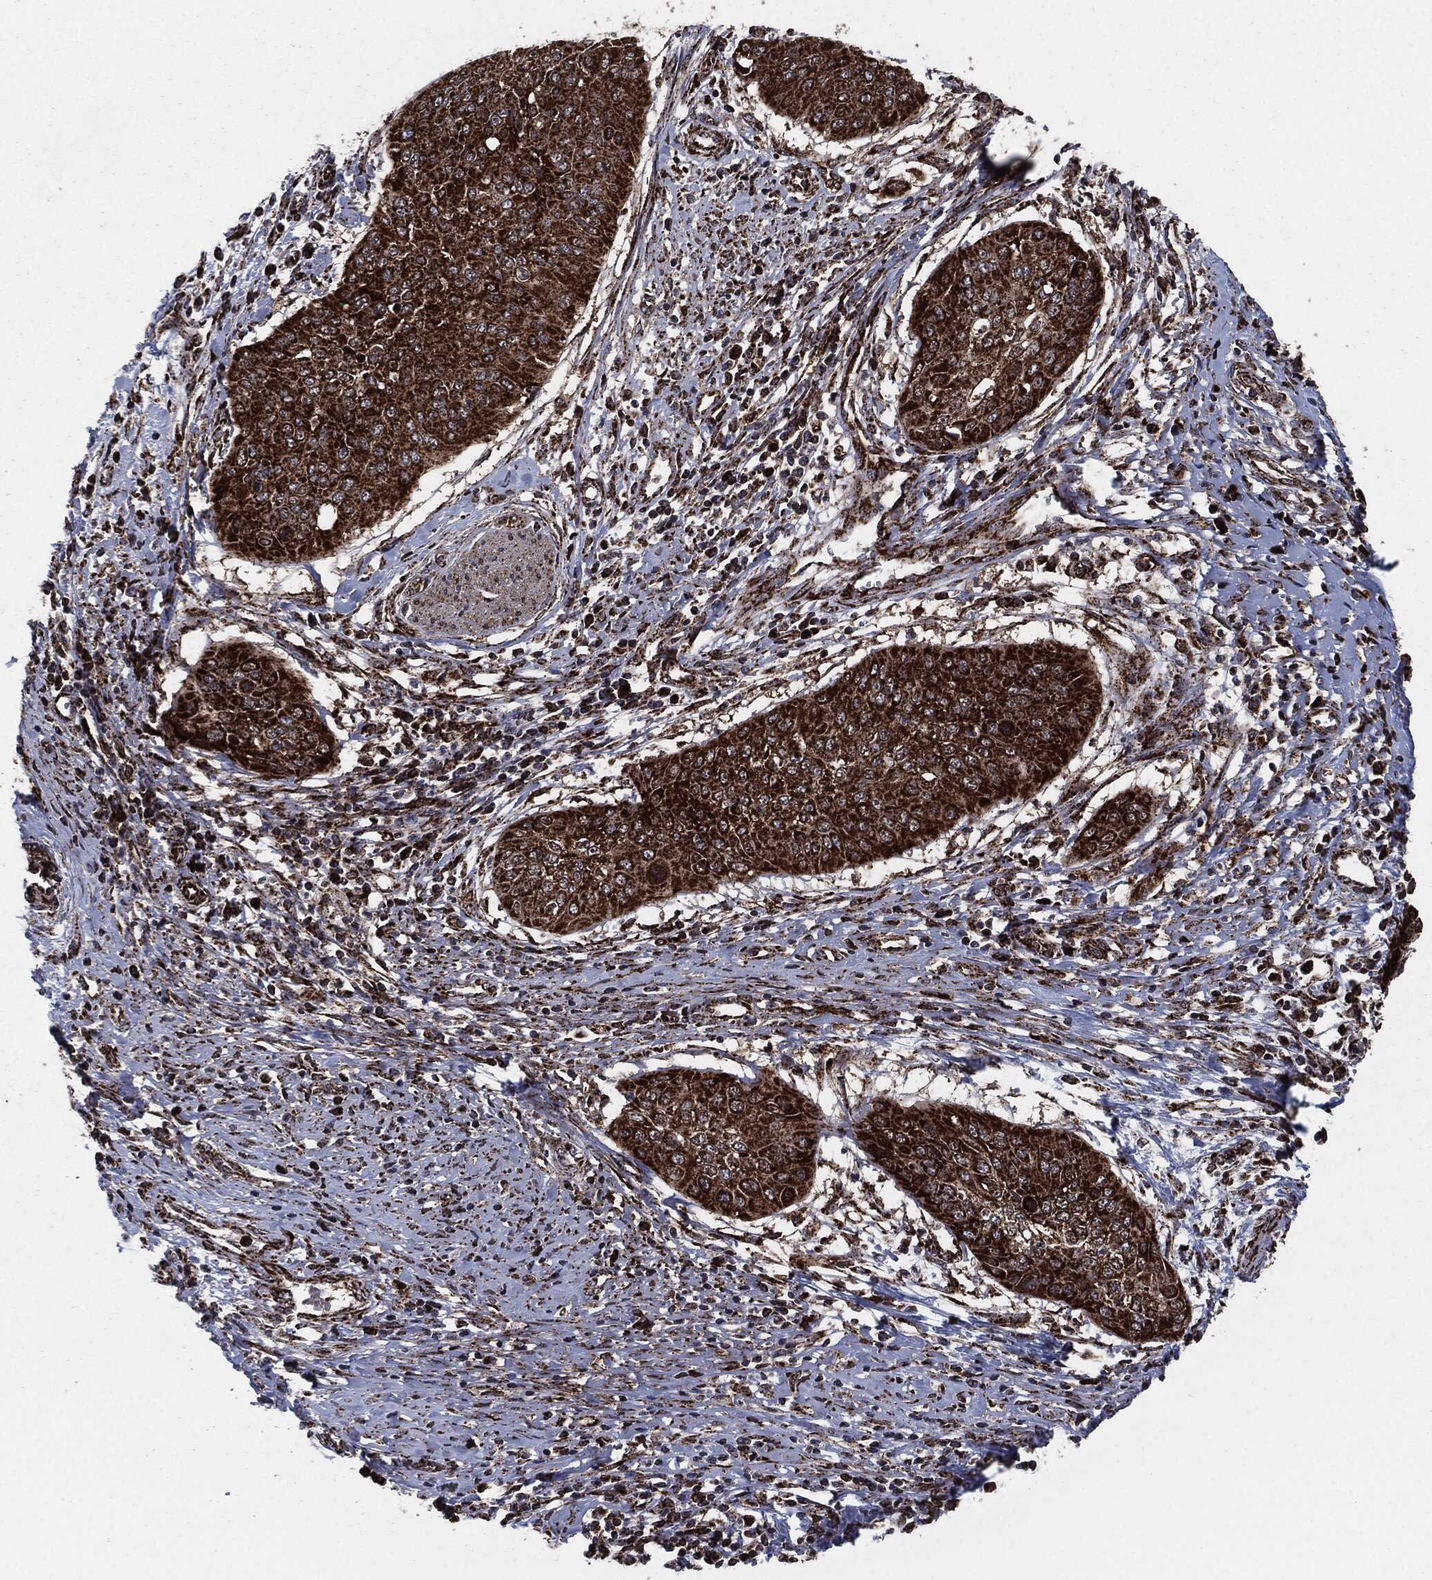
{"staining": {"intensity": "strong", "quantity": ">75%", "location": "cytoplasmic/membranous"}, "tissue": "cervical cancer", "cell_type": "Tumor cells", "image_type": "cancer", "snomed": [{"axis": "morphology", "description": "Normal tissue, NOS"}, {"axis": "morphology", "description": "Squamous cell carcinoma, NOS"}, {"axis": "topography", "description": "Cervix"}], "caption": "High-magnification brightfield microscopy of cervical squamous cell carcinoma stained with DAB (3,3'-diaminobenzidine) (brown) and counterstained with hematoxylin (blue). tumor cells exhibit strong cytoplasmic/membranous expression is appreciated in about>75% of cells.", "gene": "FH", "patient": {"sex": "female", "age": 39}}